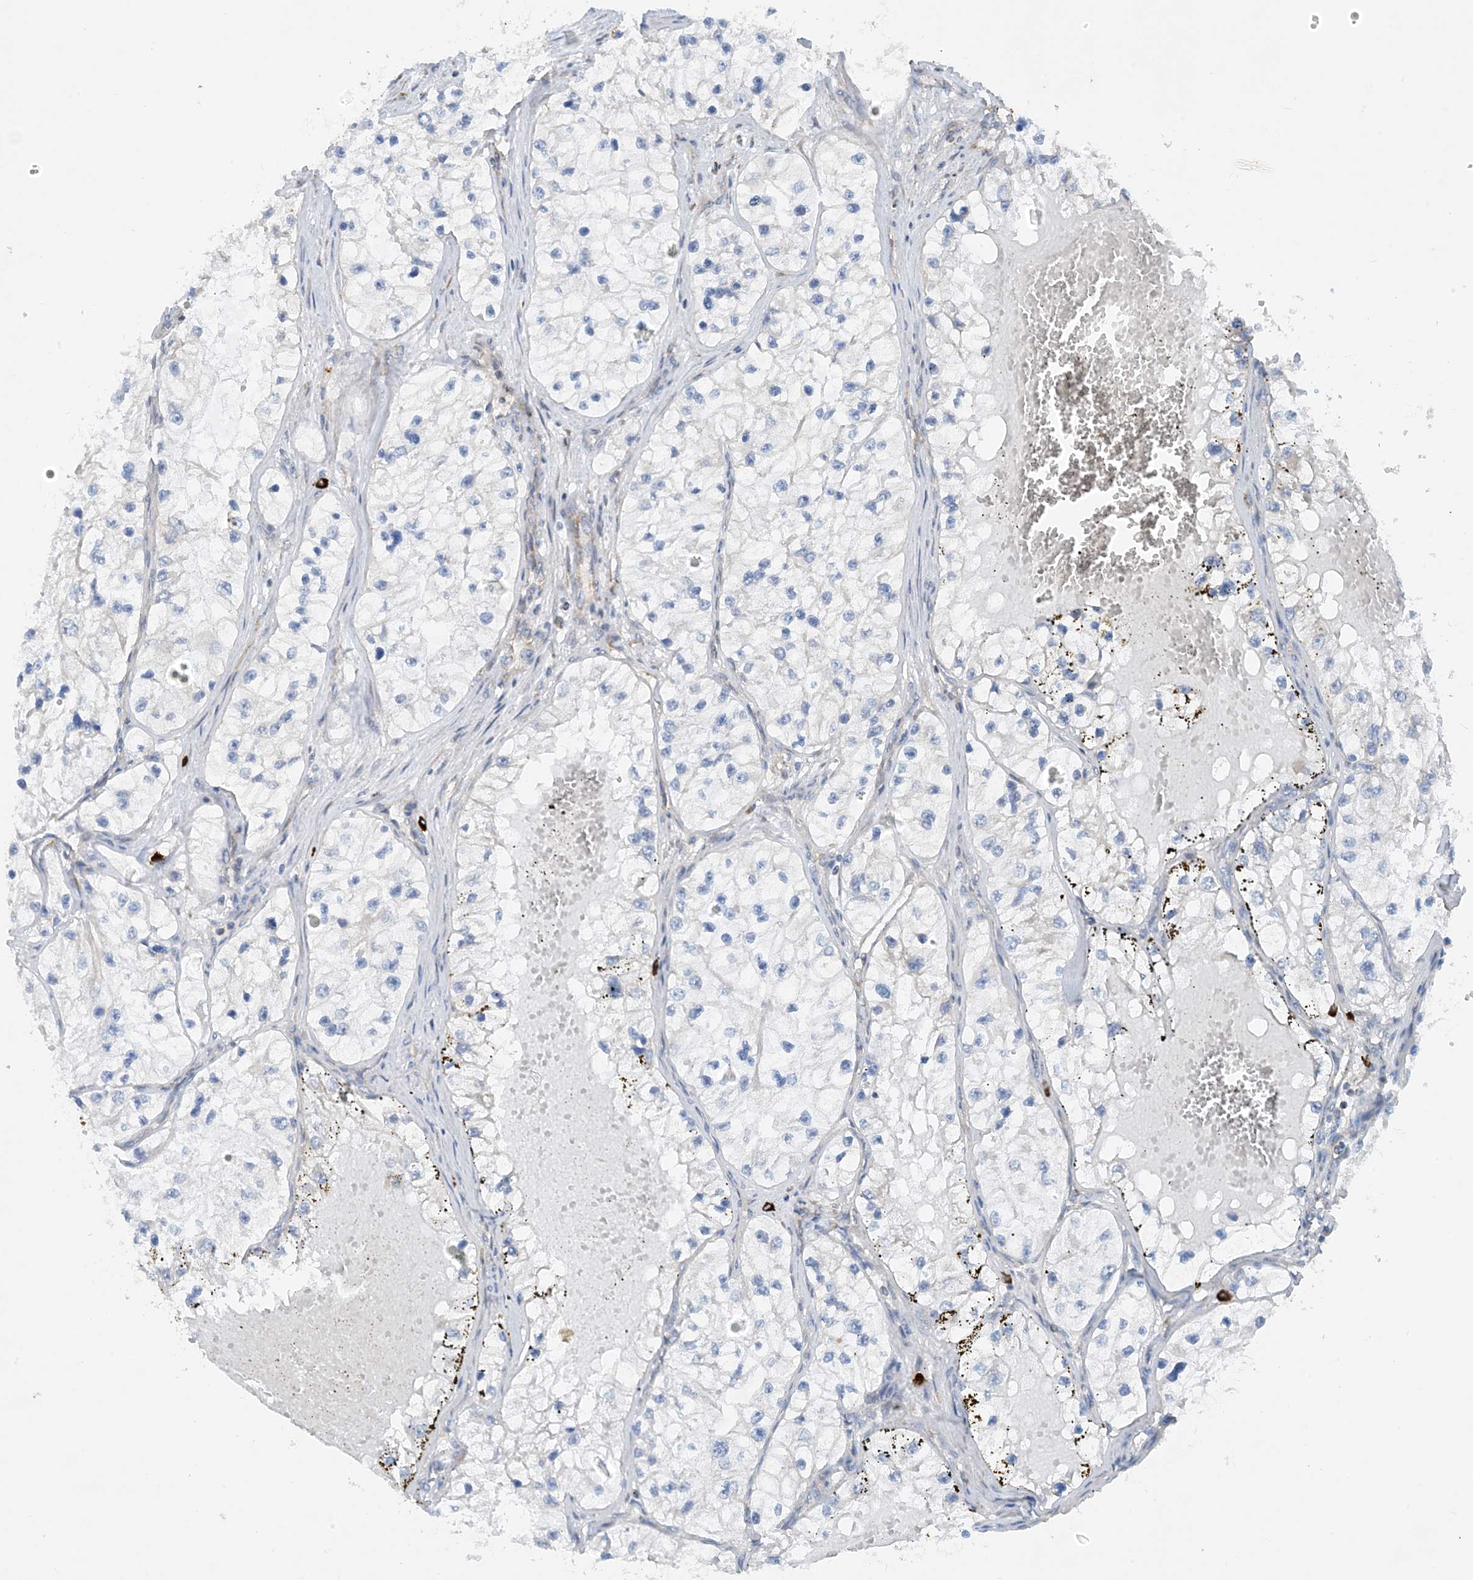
{"staining": {"intensity": "weak", "quantity": "25%-75%", "location": "cytoplasmic/membranous"}, "tissue": "renal cancer", "cell_type": "Tumor cells", "image_type": "cancer", "snomed": [{"axis": "morphology", "description": "Adenocarcinoma, NOS"}, {"axis": "topography", "description": "Kidney"}], "caption": "Brown immunohistochemical staining in human renal cancer displays weak cytoplasmic/membranous expression in approximately 25%-75% of tumor cells. (Stains: DAB (3,3'-diaminobenzidine) in brown, nuclei in blue, Microscopy: brightfield microscopy at high magnification).", "gene": "PCDHGA1", "patient": {"sex": "female", "age": 57}}